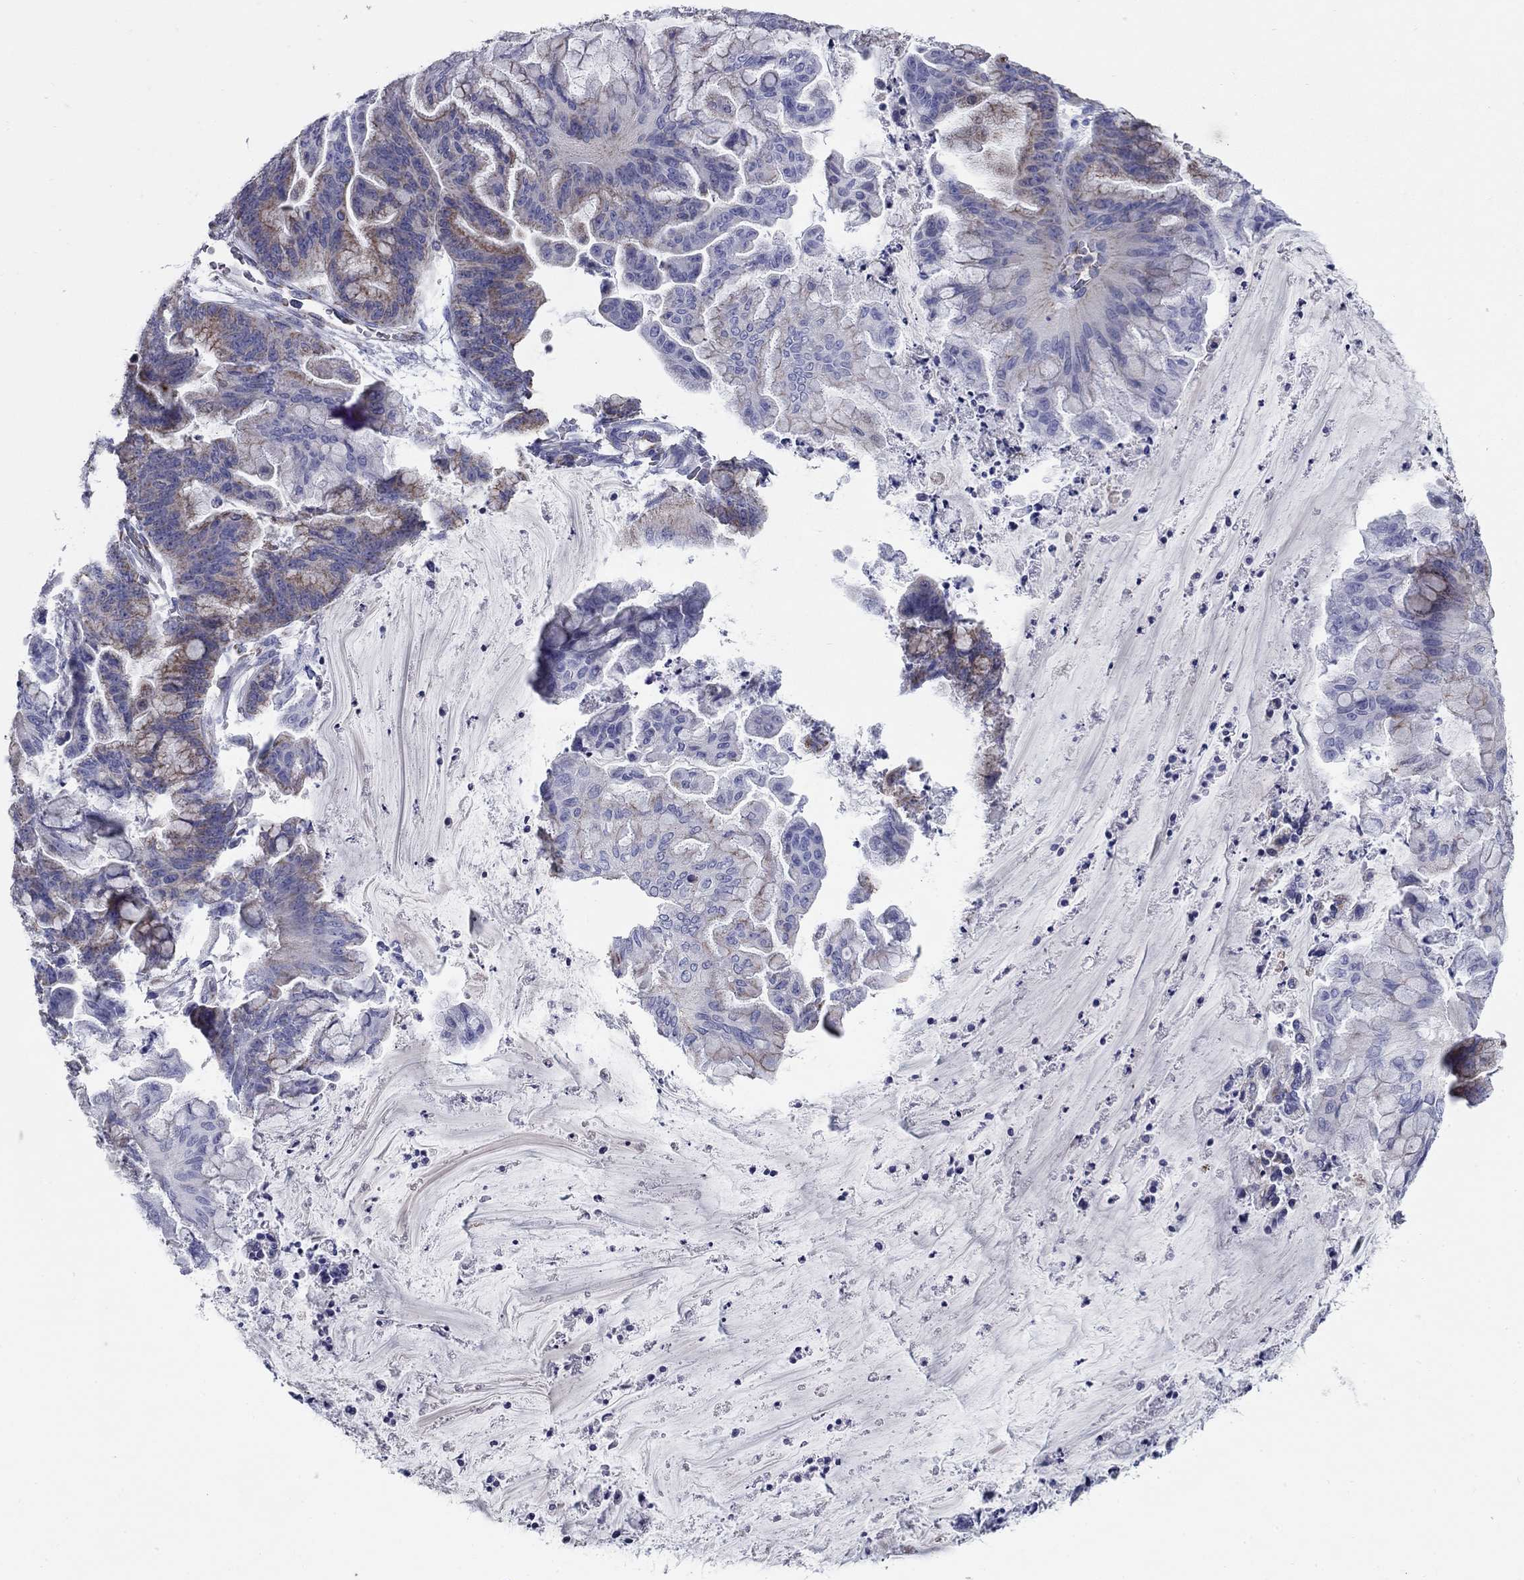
{"staining": {"intensity": "moderate", "quantity": "25%-75%", "location": "cytoplasmic/membranous"}, "tissue": "ovarian cancer", "cell_type": "Tumor cells", "image_type": "cancer", "snomed": [{"axis": "morphology", "description": "Cystadenocarcinoma, mucinous, NOS"}, {"axis": "topography", "description": "Ovary"}], "caption": "Tumor cells show medium levels of moderate cytoplasmic/membranous positivity in about 25%-75% of cells in mucinous cystadenocarcinoma (ovarian). The protein of interest is stained brown, and the nuclei are stained in blue (DAB (3,3'-diaminobenzidine) IHC with brightfield microscopy, high magnification).", "gene": "NDUFA4L2", "patient": {"sex": "female", "age": 67}}